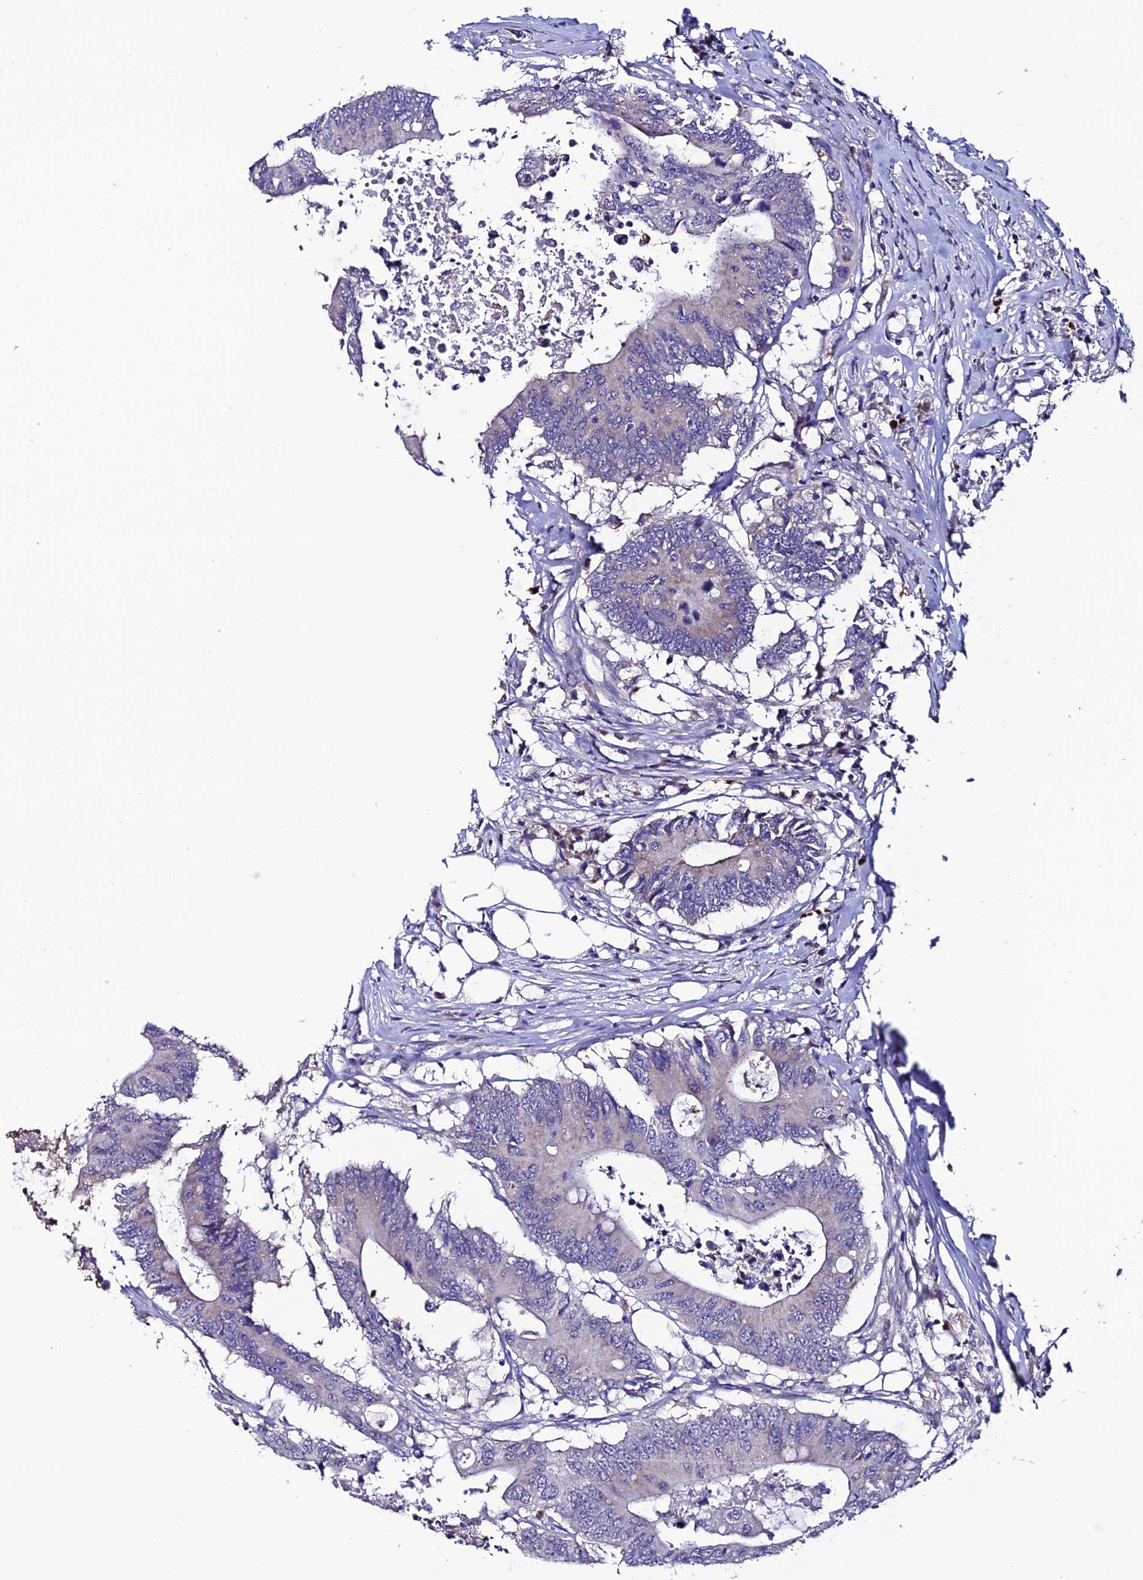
{"staining": {"intensity": "negative", "quantity": "none", "location": "none"}, "tissue": "colorectal cancer", "cell_type": "Tumor cells", "image_type": "cancer", "snomed": [{"axis": "morphology", "description": "Adenocarcinoma, NOS"}, {"axis": "topography", "description": "Colon"}], "caption": "High magnification brightfield microscopy of adenocarcinoma (colorectal) stained with DAB (brown) and counterstained with hematoxylin (blue): tumor cells show no significant positivity. Brightfield microscopy of IHC stained with DAB (brown) and hematoxylin (blue), captured at high magnification.", "gene": "FZD8", "patient": {"sex": "male", "age": 71}}